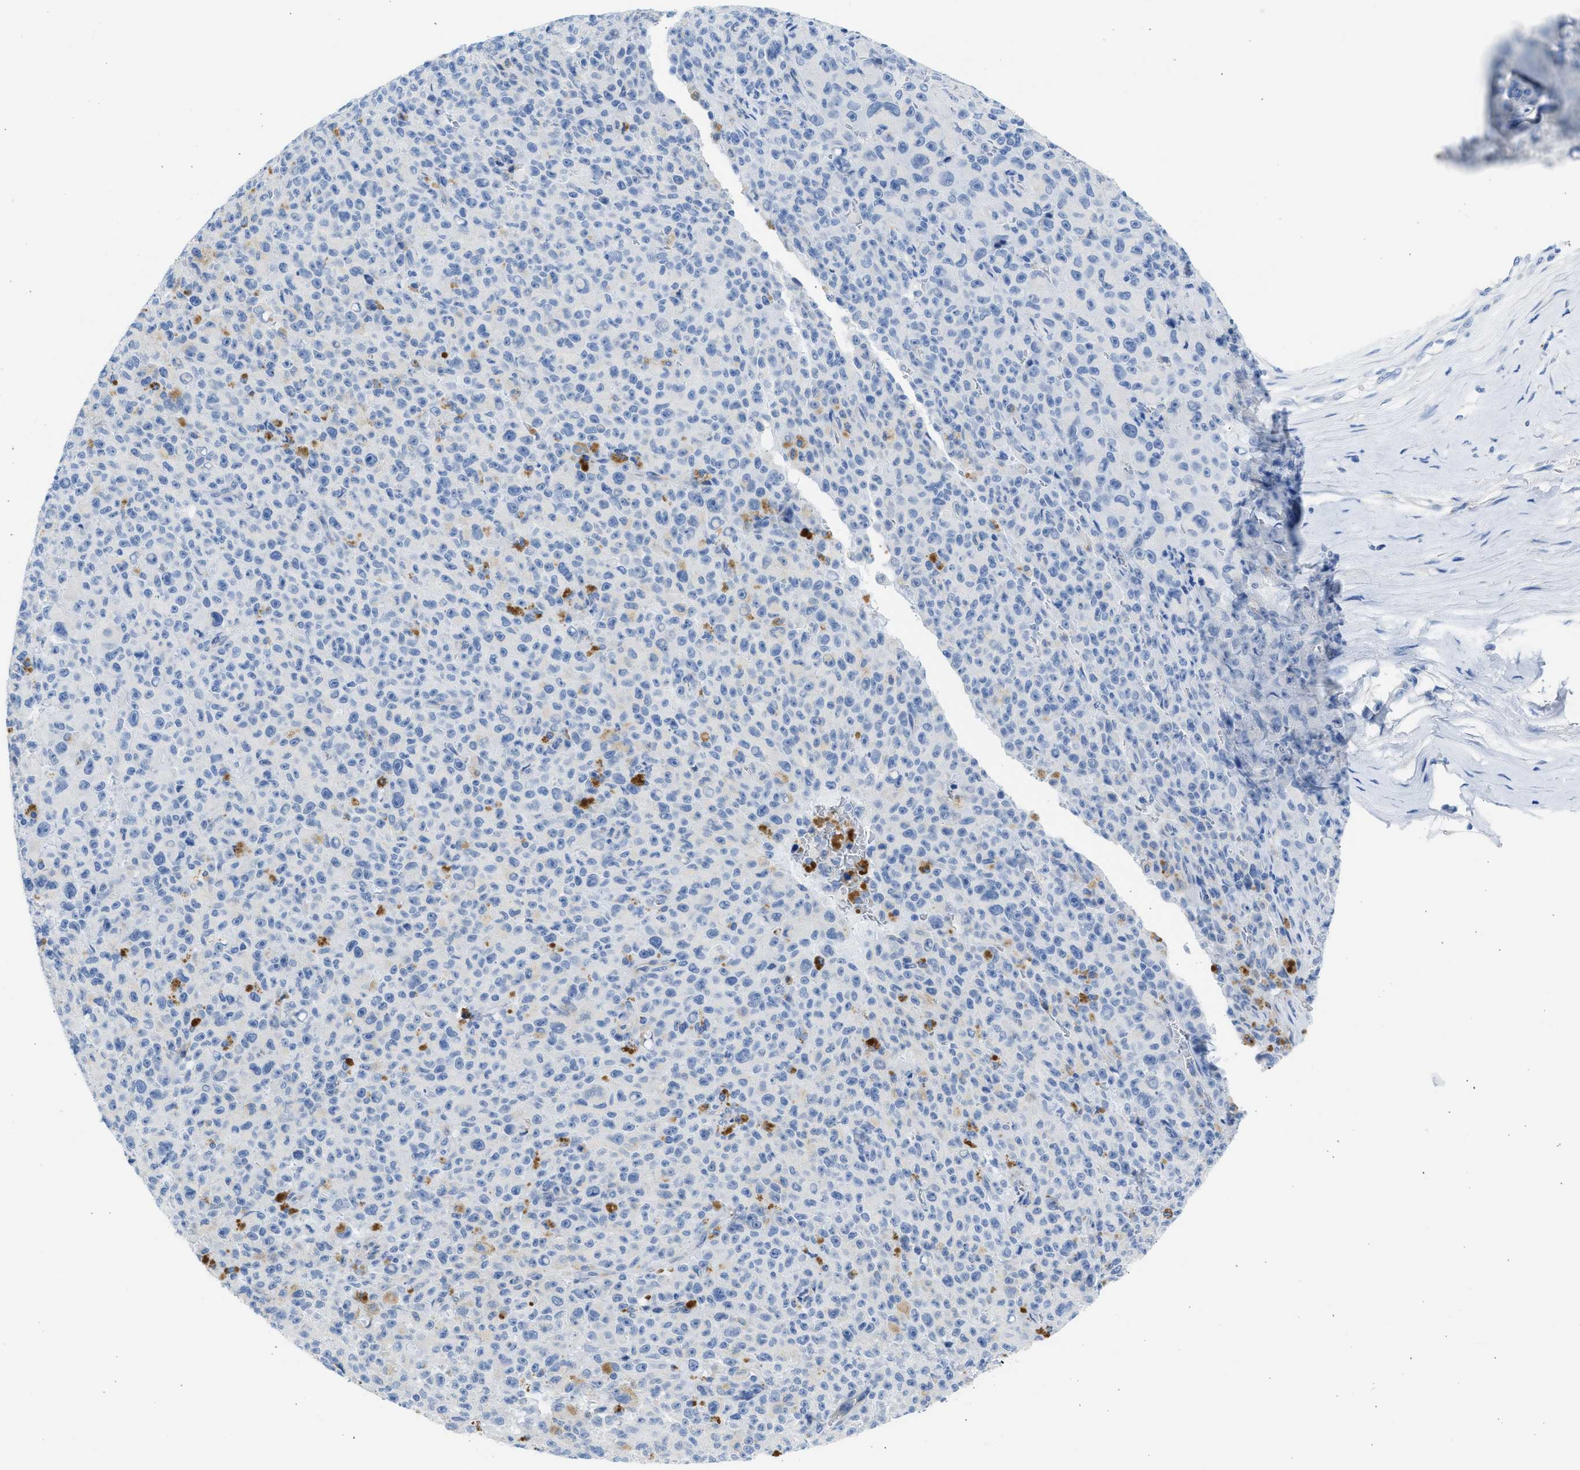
{"staining": {"intensity": "negative", "quantity": "none", "location": "none"}, "tissue": "melanoma", "cell_type": "Tumor cells", "image_type": "cancer", "snomed": [{"axis": "morphology", "description": "Malignant melanoma, NOS"}, {"axis": "topography", "description": "Skin"}], "caption": "The image shows no significant positivity in tumor cells of malignant melanoma.", "gene": "SPATA3", "patient": {"sex": "female", "age": 82}}